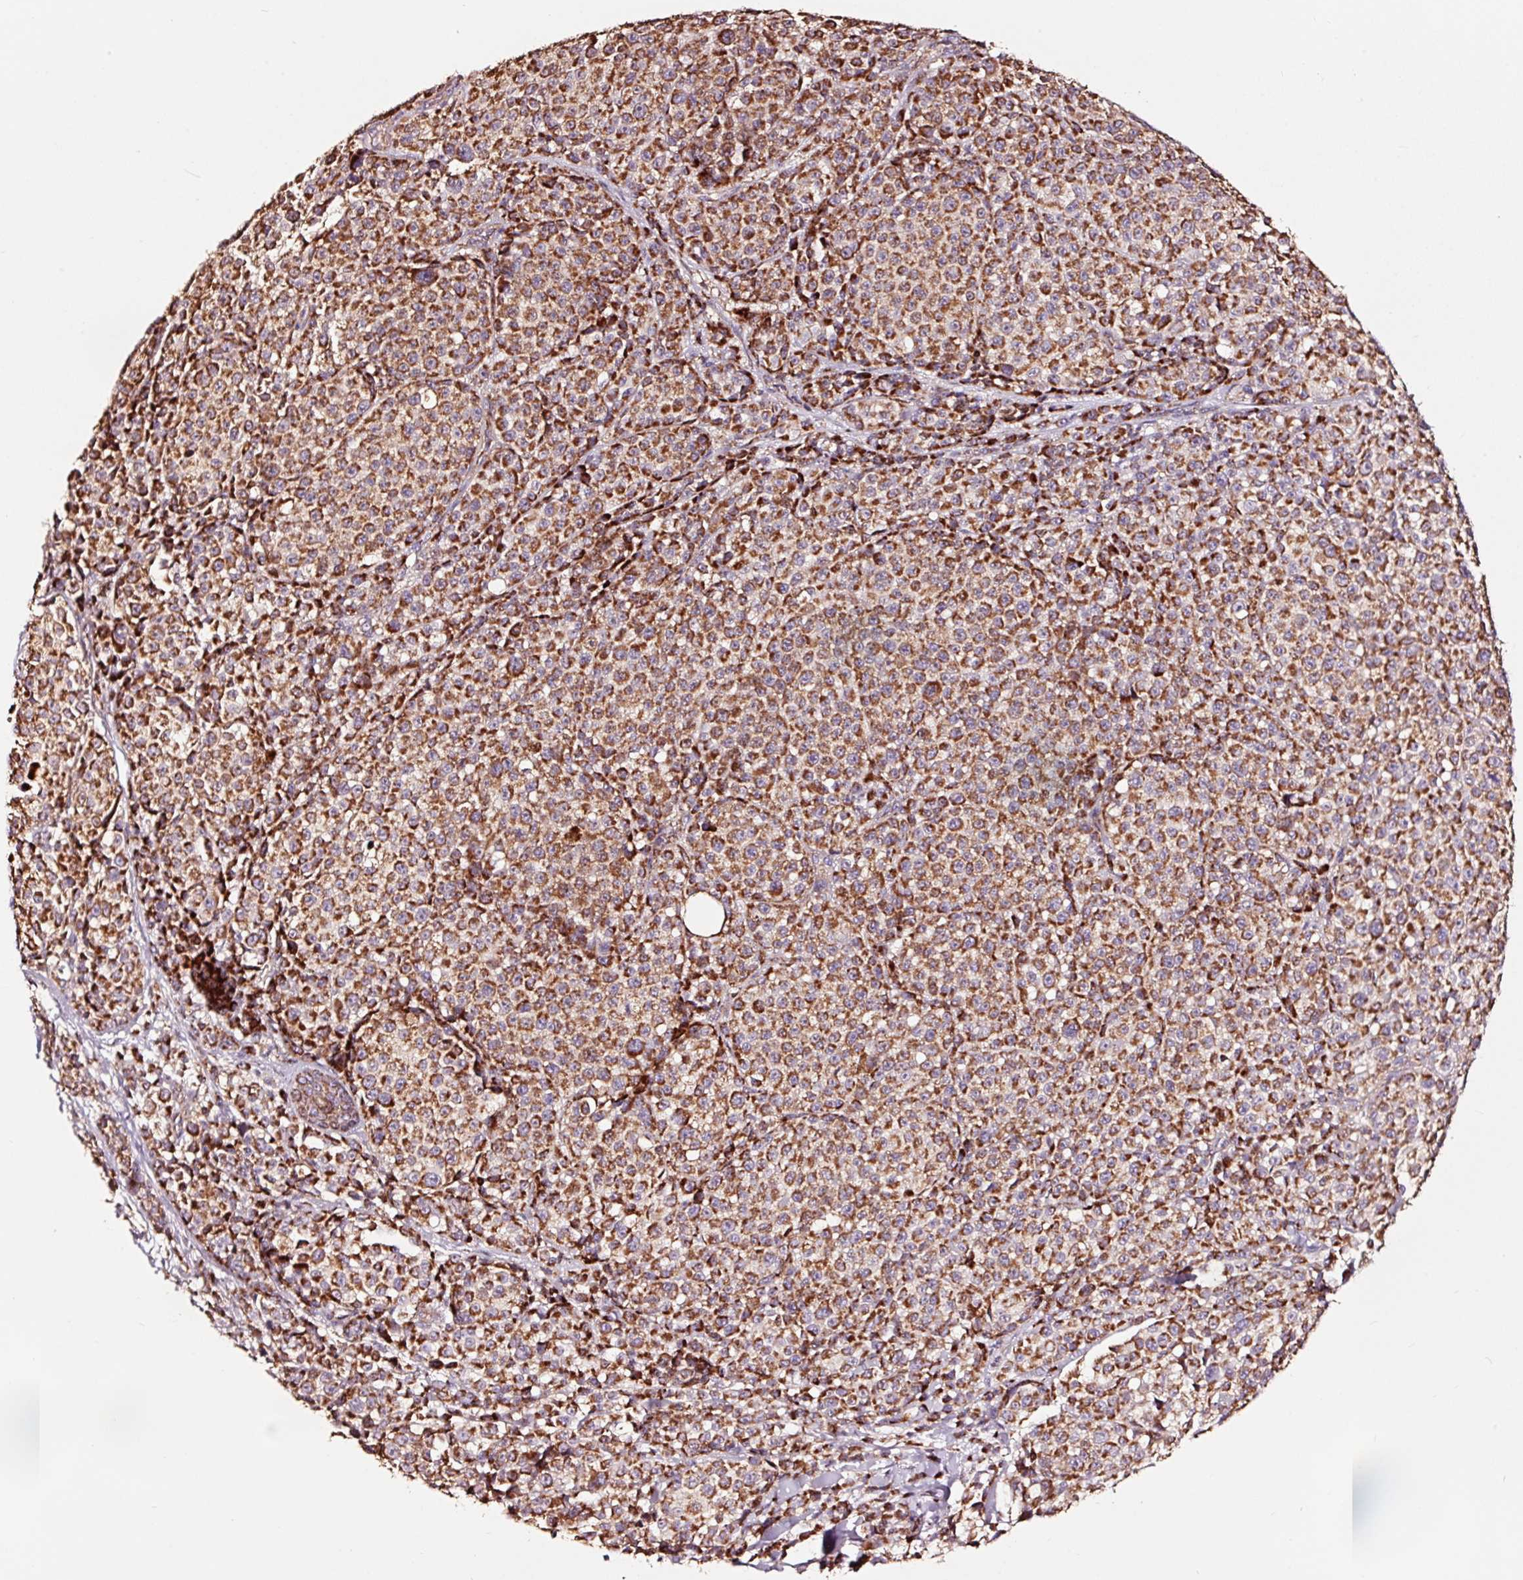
{"staining": {"intensity": "strong", "quantity": ">75%", "location": "cytoplasmic/membranous"}, "tissue": "melanoma", "cell_type": "Tumor cells", "image_type": "cancer", "snomed": [{"axis": "morphology", "description": "Malignant melanoma, NOS"}, {"axis": "topography", "description": "Skin"}], "caption": "DAB immunohistochemical staining of human malignant melanoma demonstrates strong cytoplasmic/membranous protein expression in about >75% of tumor cells.", "gene": "TPM1", "patient": {"sex": "female", "age": 35}}